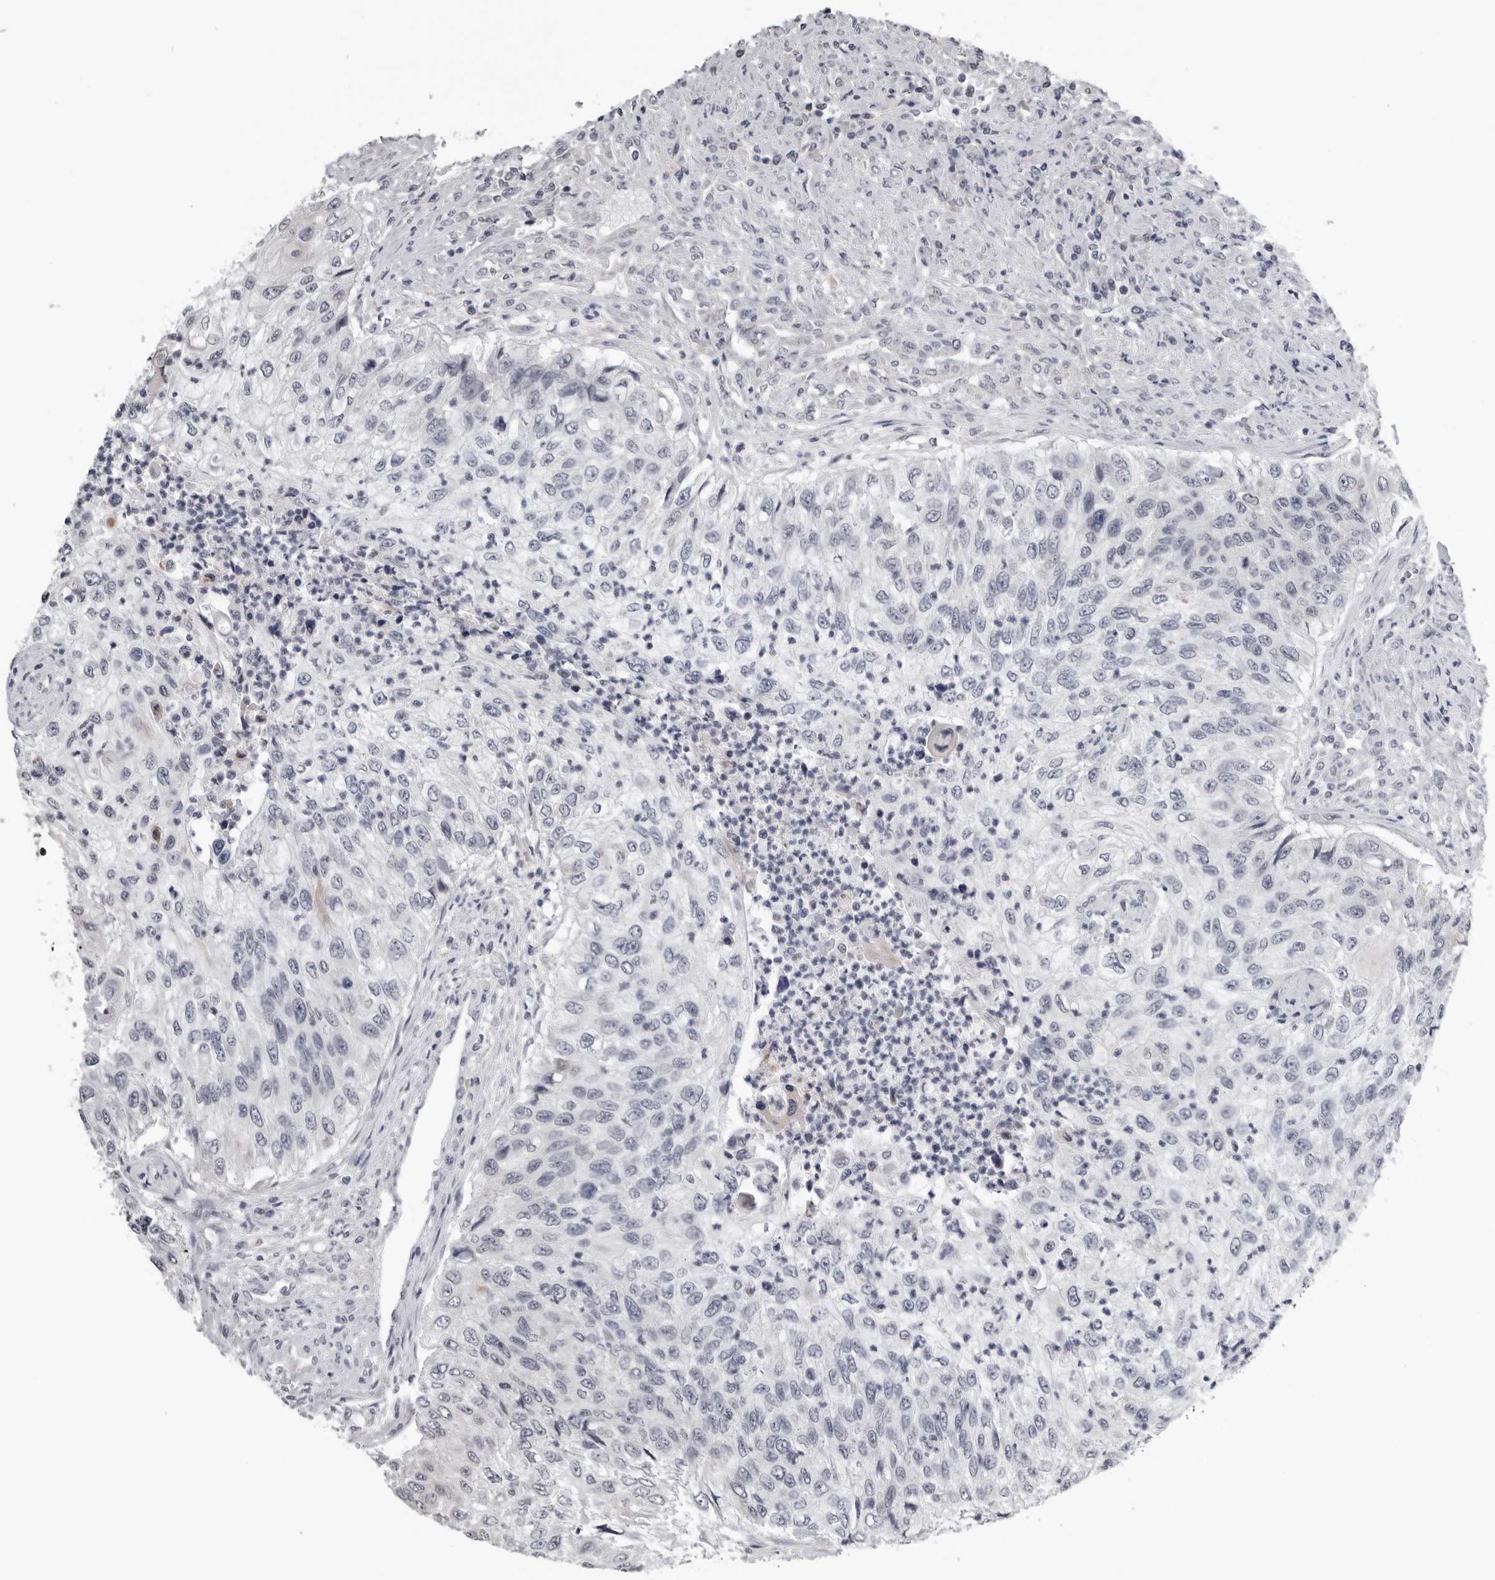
{"staining": {"intensity": "negative", "quantity": "none", "location": "none"}, "tissue": "urothelial cancer", "cell_type": "Tumor cells", "image_type": "cancer", "snomed": [{"axis": "morphology", "description": "Urothelial carcinoma, High grade"}, {"axis": "topography", "description": "Urinary bladder"}], "caption": "An IHC micrograph of high-grade urothelial carcinoma is shown. There is no staining in tumor cells of high-grade urothelial carcinoma.", "gene": "CPT2", "patient": {"sex": "female", "age": 60}}